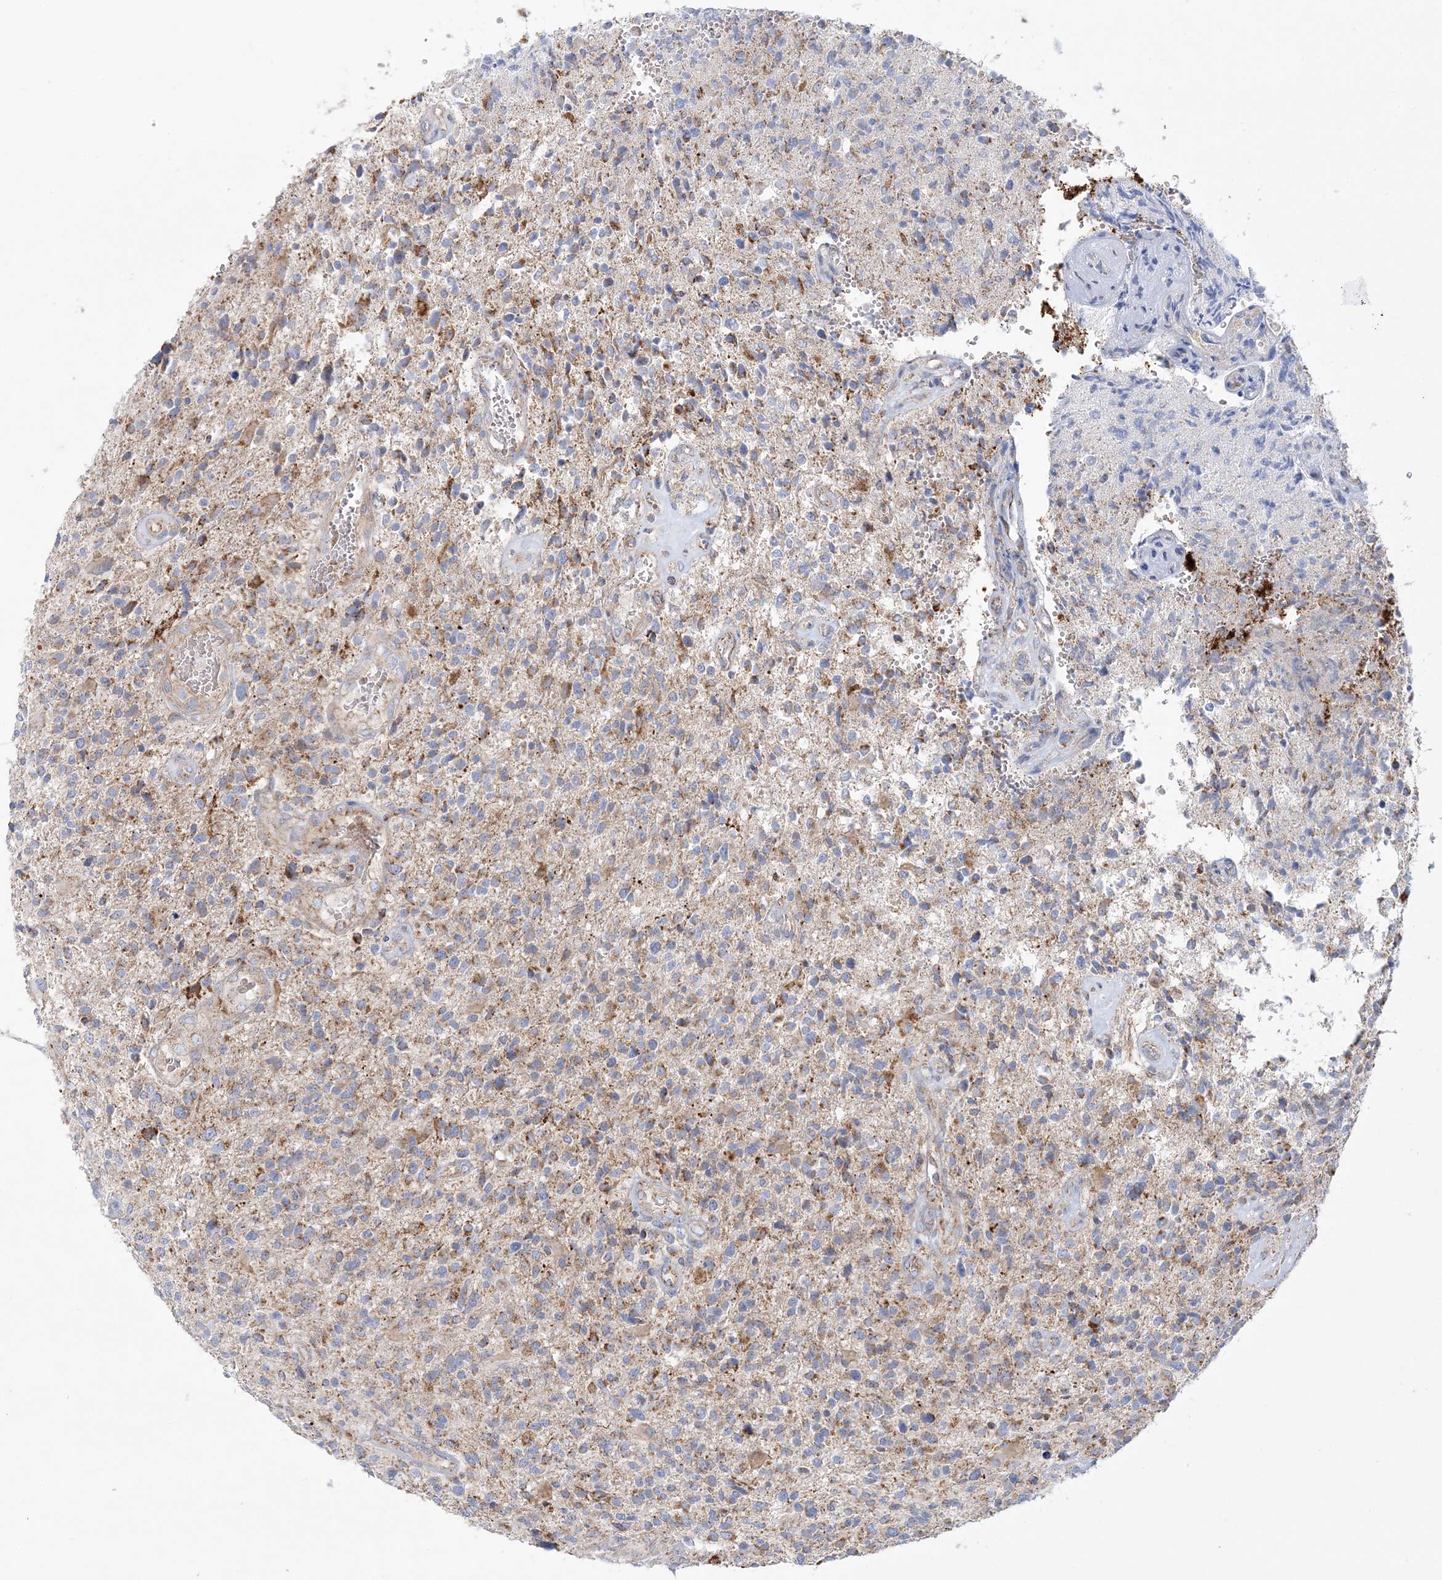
{"staining": {"intensity": "moderate", "quantity": "<25%", "location": "cytoplasmic/membranous"}, "tissue": "glioma", "cell_type": "Tumor cells", "image_type": "cancer", "snomed": [{"axis": "morphology", "description": "Glioma, malignant, High grade"}, {"axis": "topography", "description": "Brain"}], "caption": "A brown stain highlights moderate cytoplasmic/membranous staining of a protein in human high-grade glioma (malignant) tumor cells. (Brightfield microscopy of DAB IHC at high magnification).", "gene": "TBC1D14", "patient": {"sex": "male", "age": 72}}